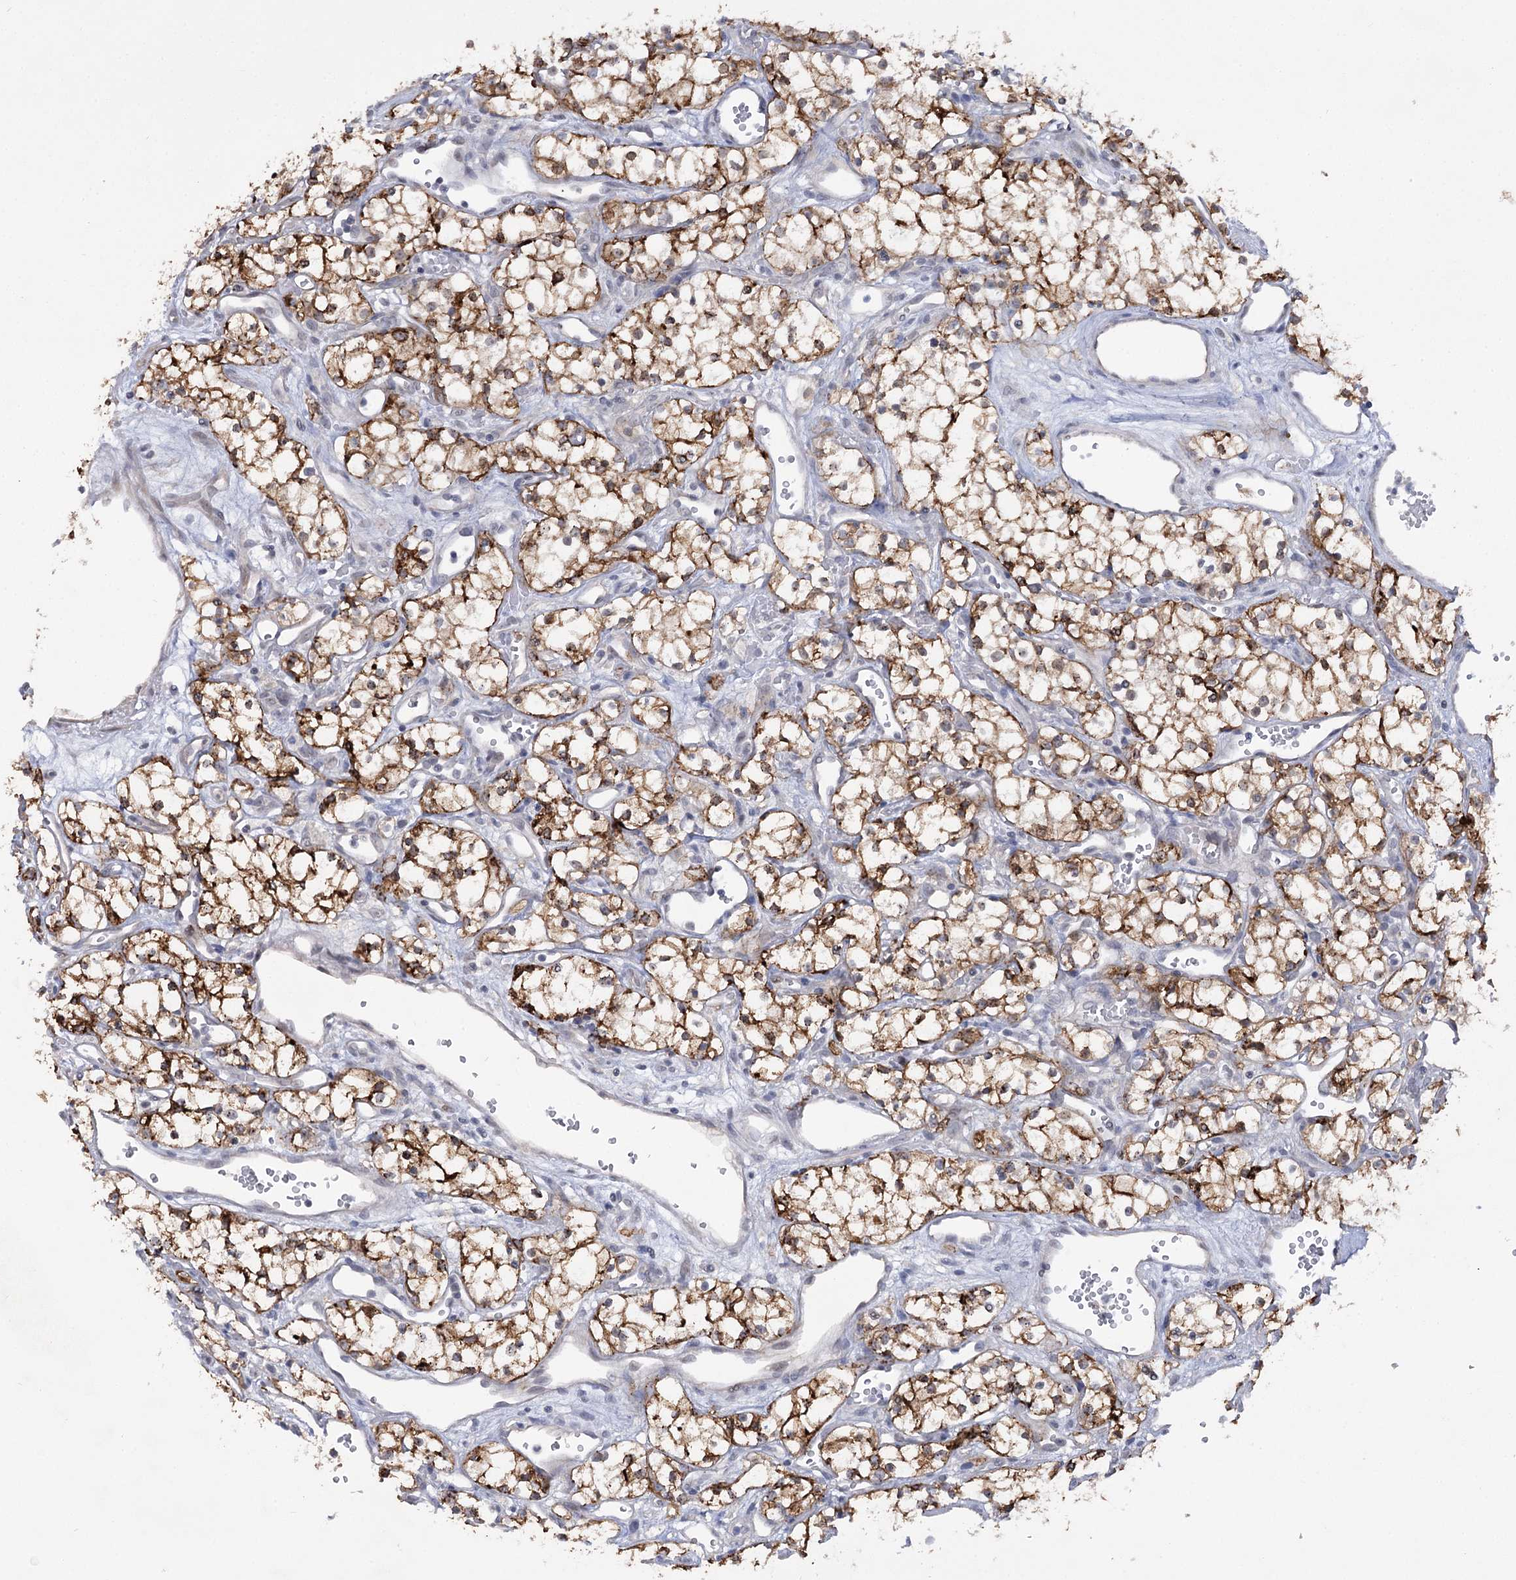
{"staining": {"intensity": "strong", "quantity": ">75%", "location": "cytoplasmic/membranous"}, "tissue": "renal cancer", "cell_type": "Tumor cells", "image_type": "cancer", "snomed": [{"axis": "morphology", "description": "Adenocarcinoma, NOS"}, {"axis": "topography", "description": "Kidney"}], "caption": "Renal adenocarcinoma stained for a protein exhibits strong cytoplasmic/membranous positivity in tumor cells.", "gene": "PHYHIPL", "patient": {"sex": "male", "age": 59}}